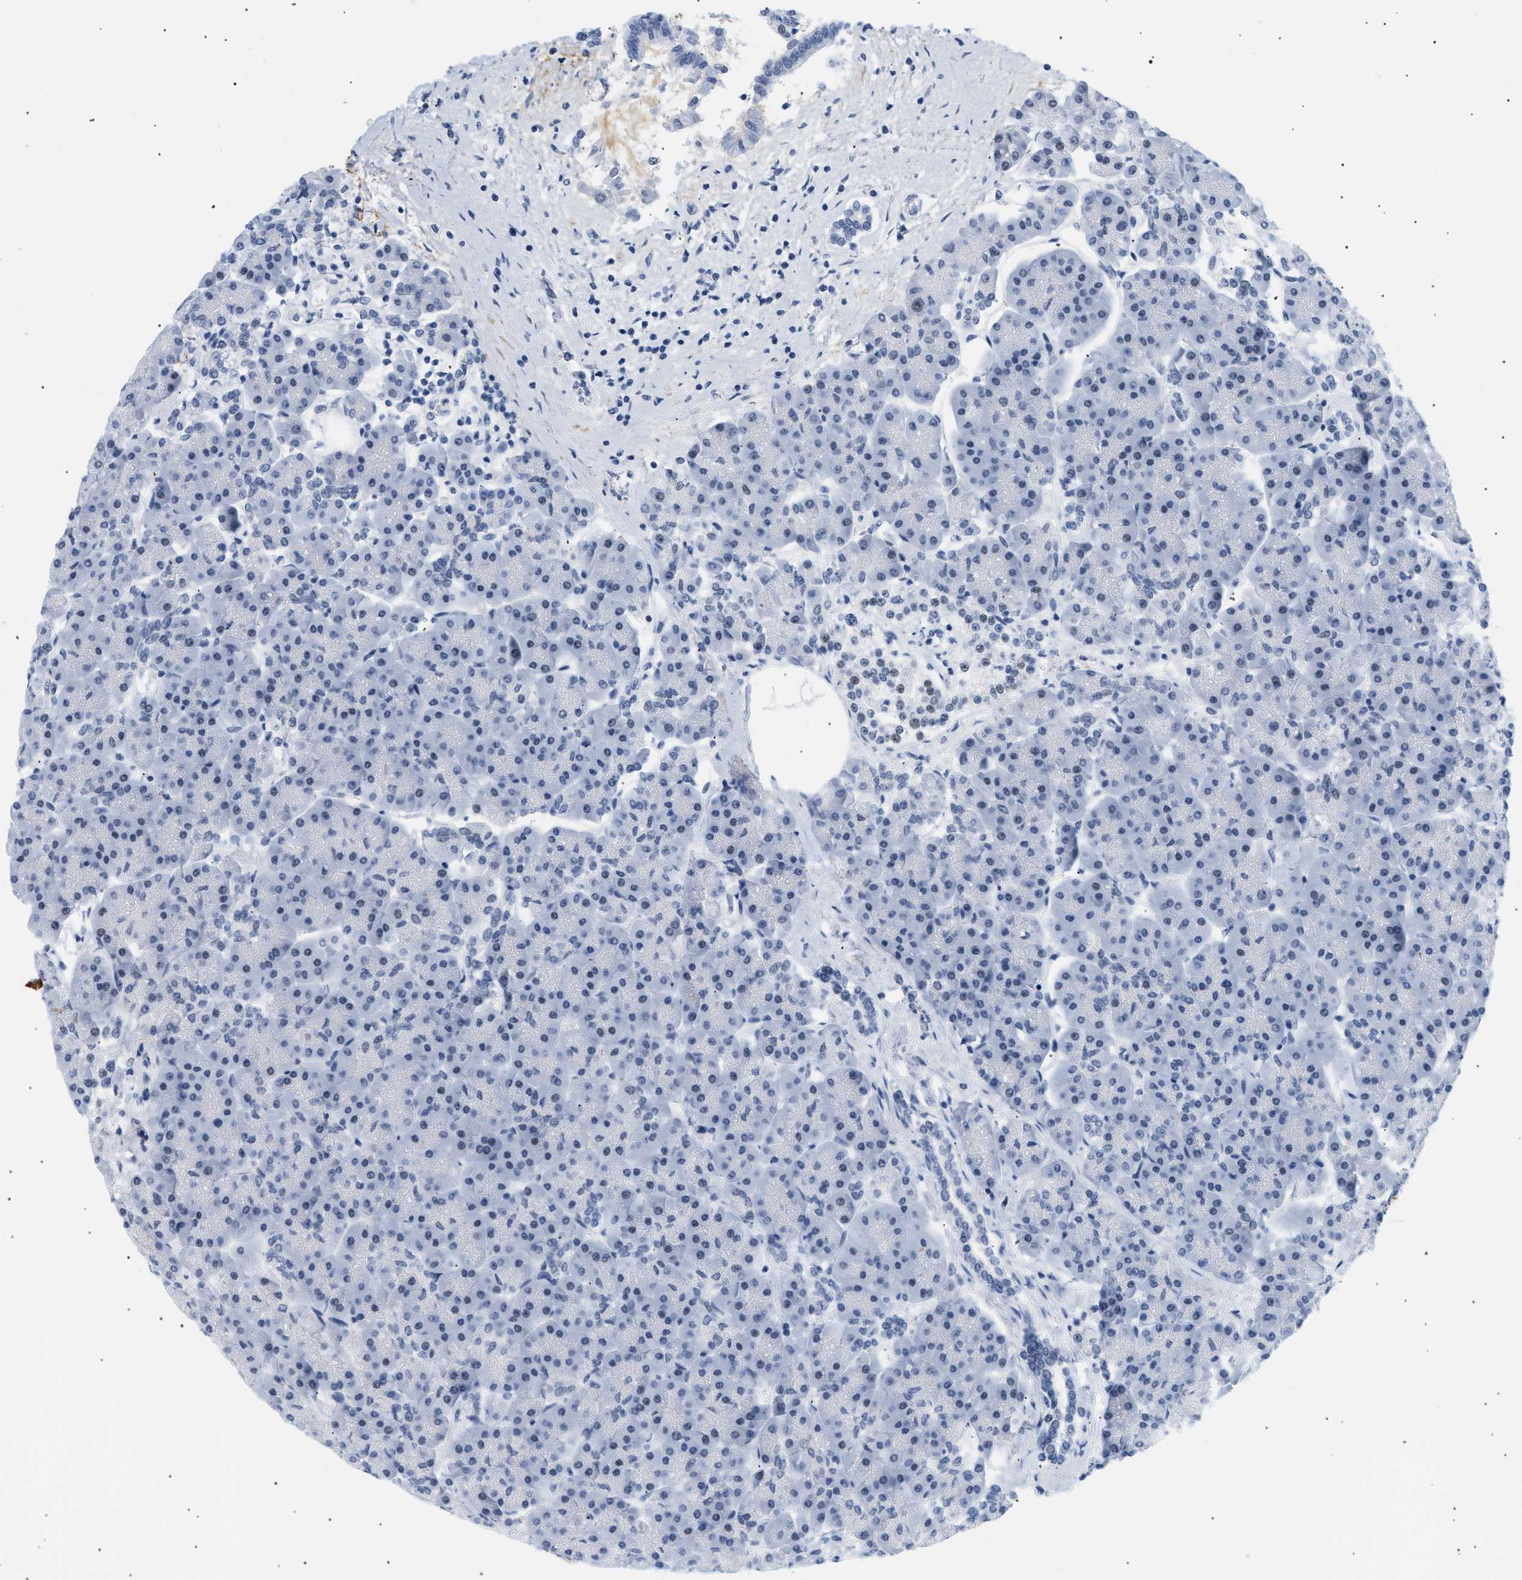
{"staining": {"intensity": "negative", "quantity": "none", "location": "none"}, "tissue": "pancreas", "cell_type": "Exocrine glandular cells", "image_type": "normal", "snomed": [{"axis": "morphology", "description": "Normal tissue, NOS"}, {"axis": "topography", "description": "Pancreas"}], "caption": "Immunohistochemistry histopathology image of benign human pancreas stained for a protein (brown), which exhibits no positivity in exocrine glandular cells. (DAB (3,3'-diaminobenzidine) IHC, high magnification).", "gene": "ELN", "patient": {"sex": "female", "age": 70}}